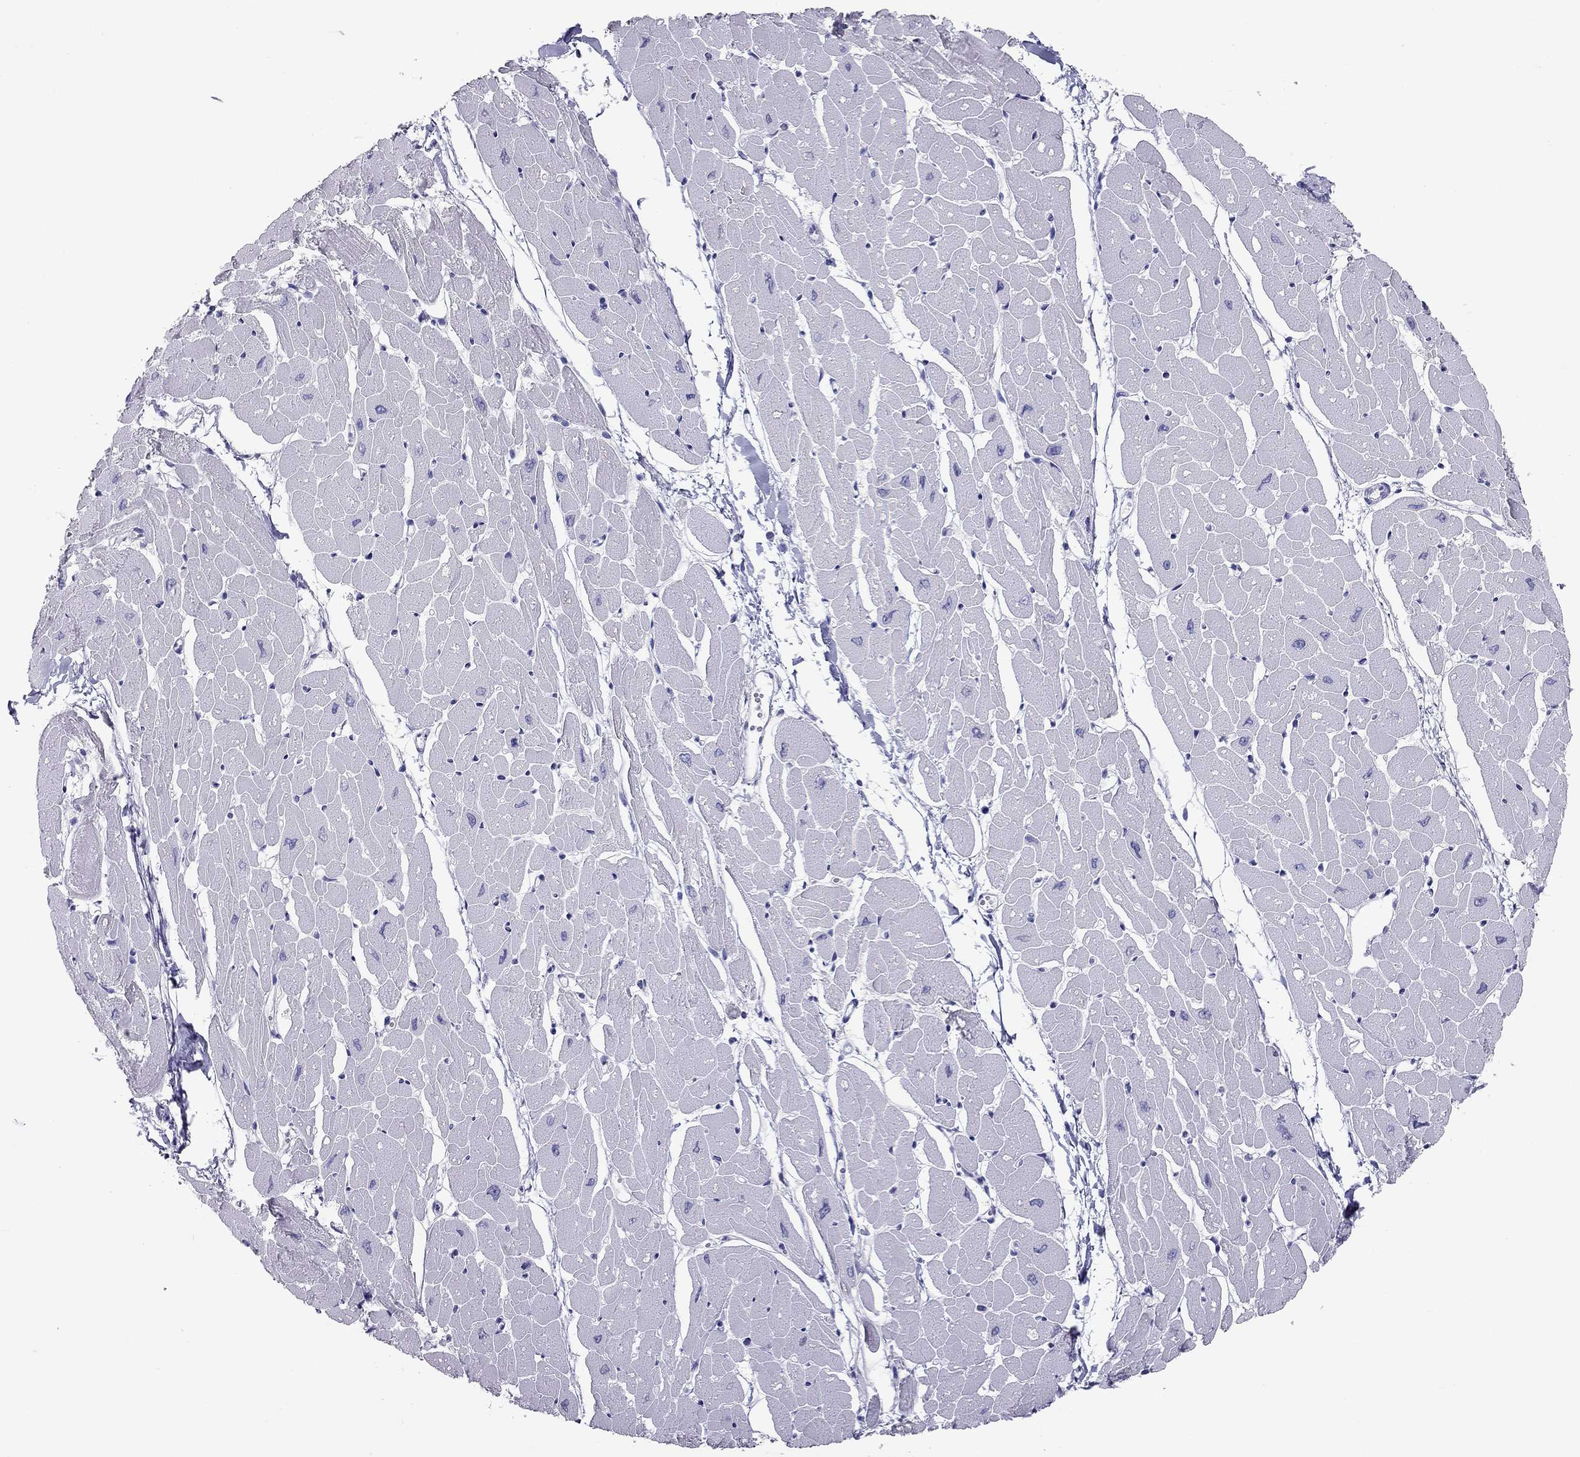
{"staining": {"intensity": "negative", "quantity": "none", "location": "none"}, "tissue": "heart muscle", "cell_type": "Cardiomyocytes", "image_type": "normal", "snomed": [{"axis": "morphology", "description": "Normal tissue, NOS"}, {"axis": "topography", "description": "Heart"}], "caption": "High power microscopy micrograph of an IHC photomicrograph of unremarkable heart muscle, revealing no significant expression in cardiomyocytes. (IHC, brightfield microscopy, high magnification).", "gene": "KLRG1", "patient": {"sex": "male", "age": 57}}